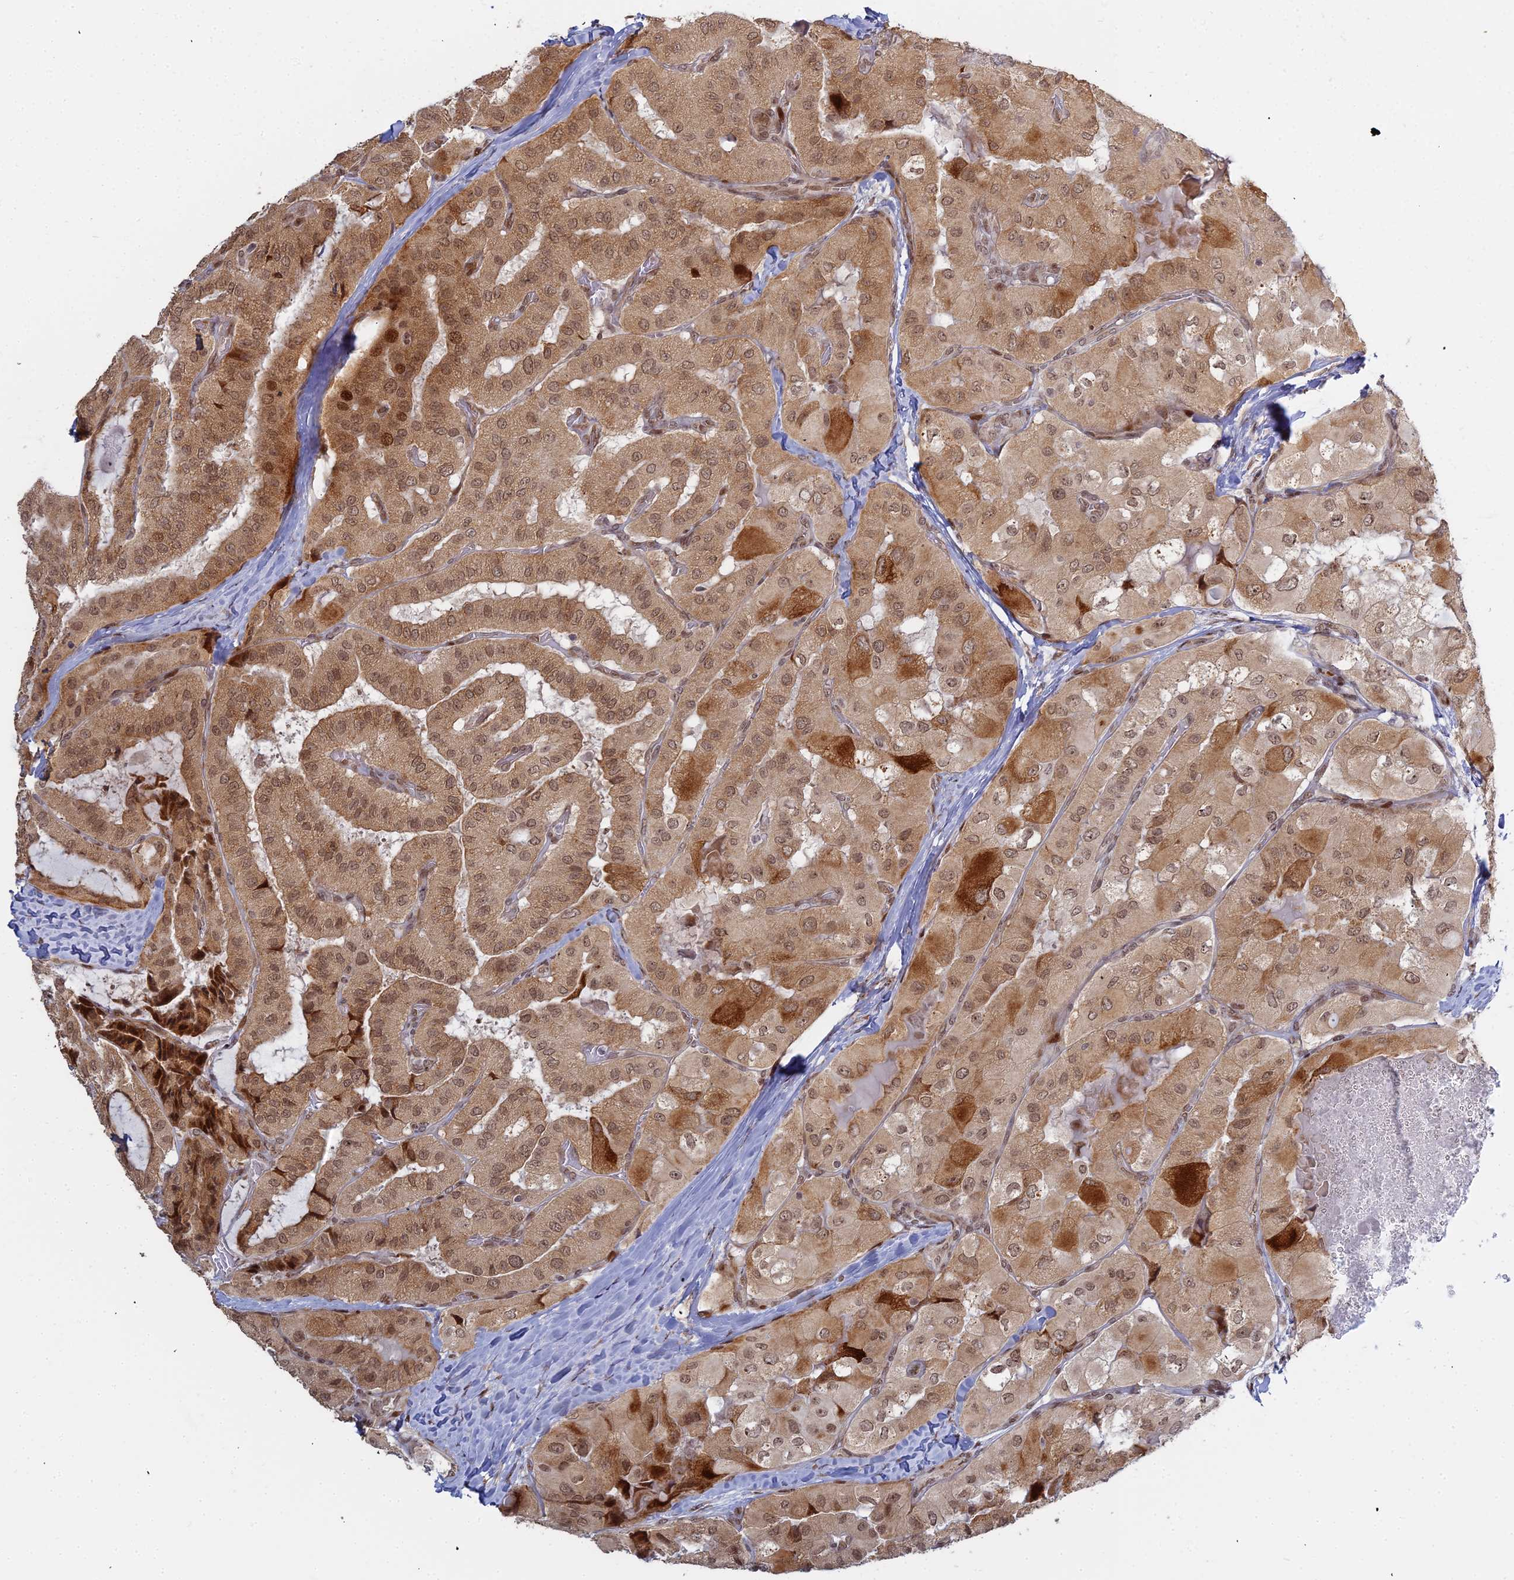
{"staining": {"intensity": "moderate", "quantity": ">75%", "location": "cytoplasmic/membranous,nuclear"}, "tissue": "thyroid cancer", "cell_type": "Tumor cells", "image_type": "cancer", "snomed": [{"axis": "morphology", "description": "Normal tissue, NOS"}, {"axis": "morphology", "description": "Papillary adenocarcinoma, NOS"}, {"axis": "topography", "description": "Thyroid gland"}], "caption": "A brown stain highlights moderate cytoplasmic/membranous and nuclear positivity of a protein in human thyroid papillary adenocarcinoma tumor cells.", "gene": "ABCA2", "patient": {"sex": "female", "age": 59}}